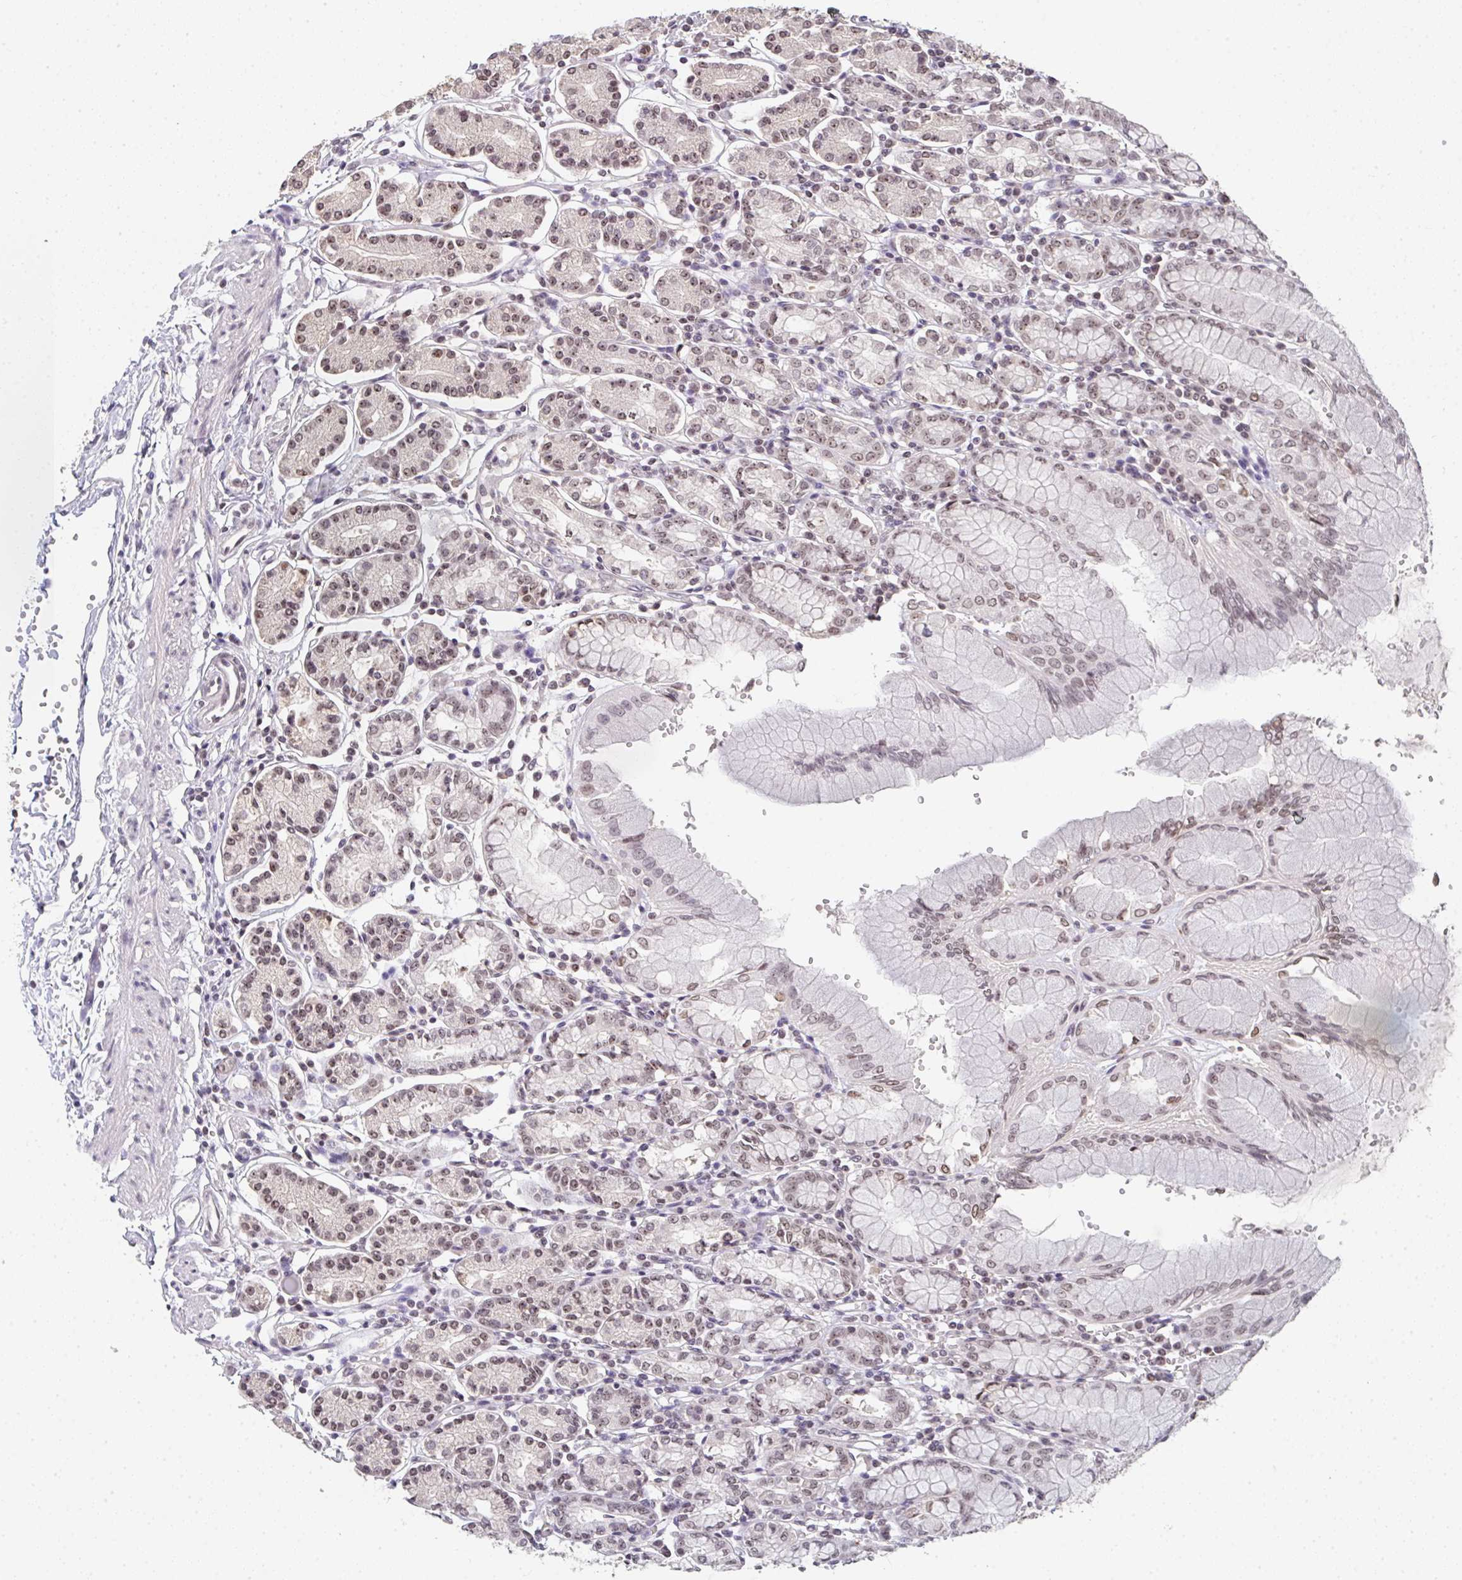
{"staining": {"intensity": "moderate", "quantity": ">75%", "location": "nuclear"}, "tissue": "stomach", "cell_type": "Glandular cells", "image_type": "normal", "snomed": [{"axis": "morphology", "description": "Normal tissue, NOS"}, {"axis": "topography", "description": "Stomach"}], "caption": "Protein analysis of benign stomach exhibits moderate nuclear positivity in approximately >75% of glandular cells.", "gene": "DKC1", "patient": {"sex": "female", "age": 62}}